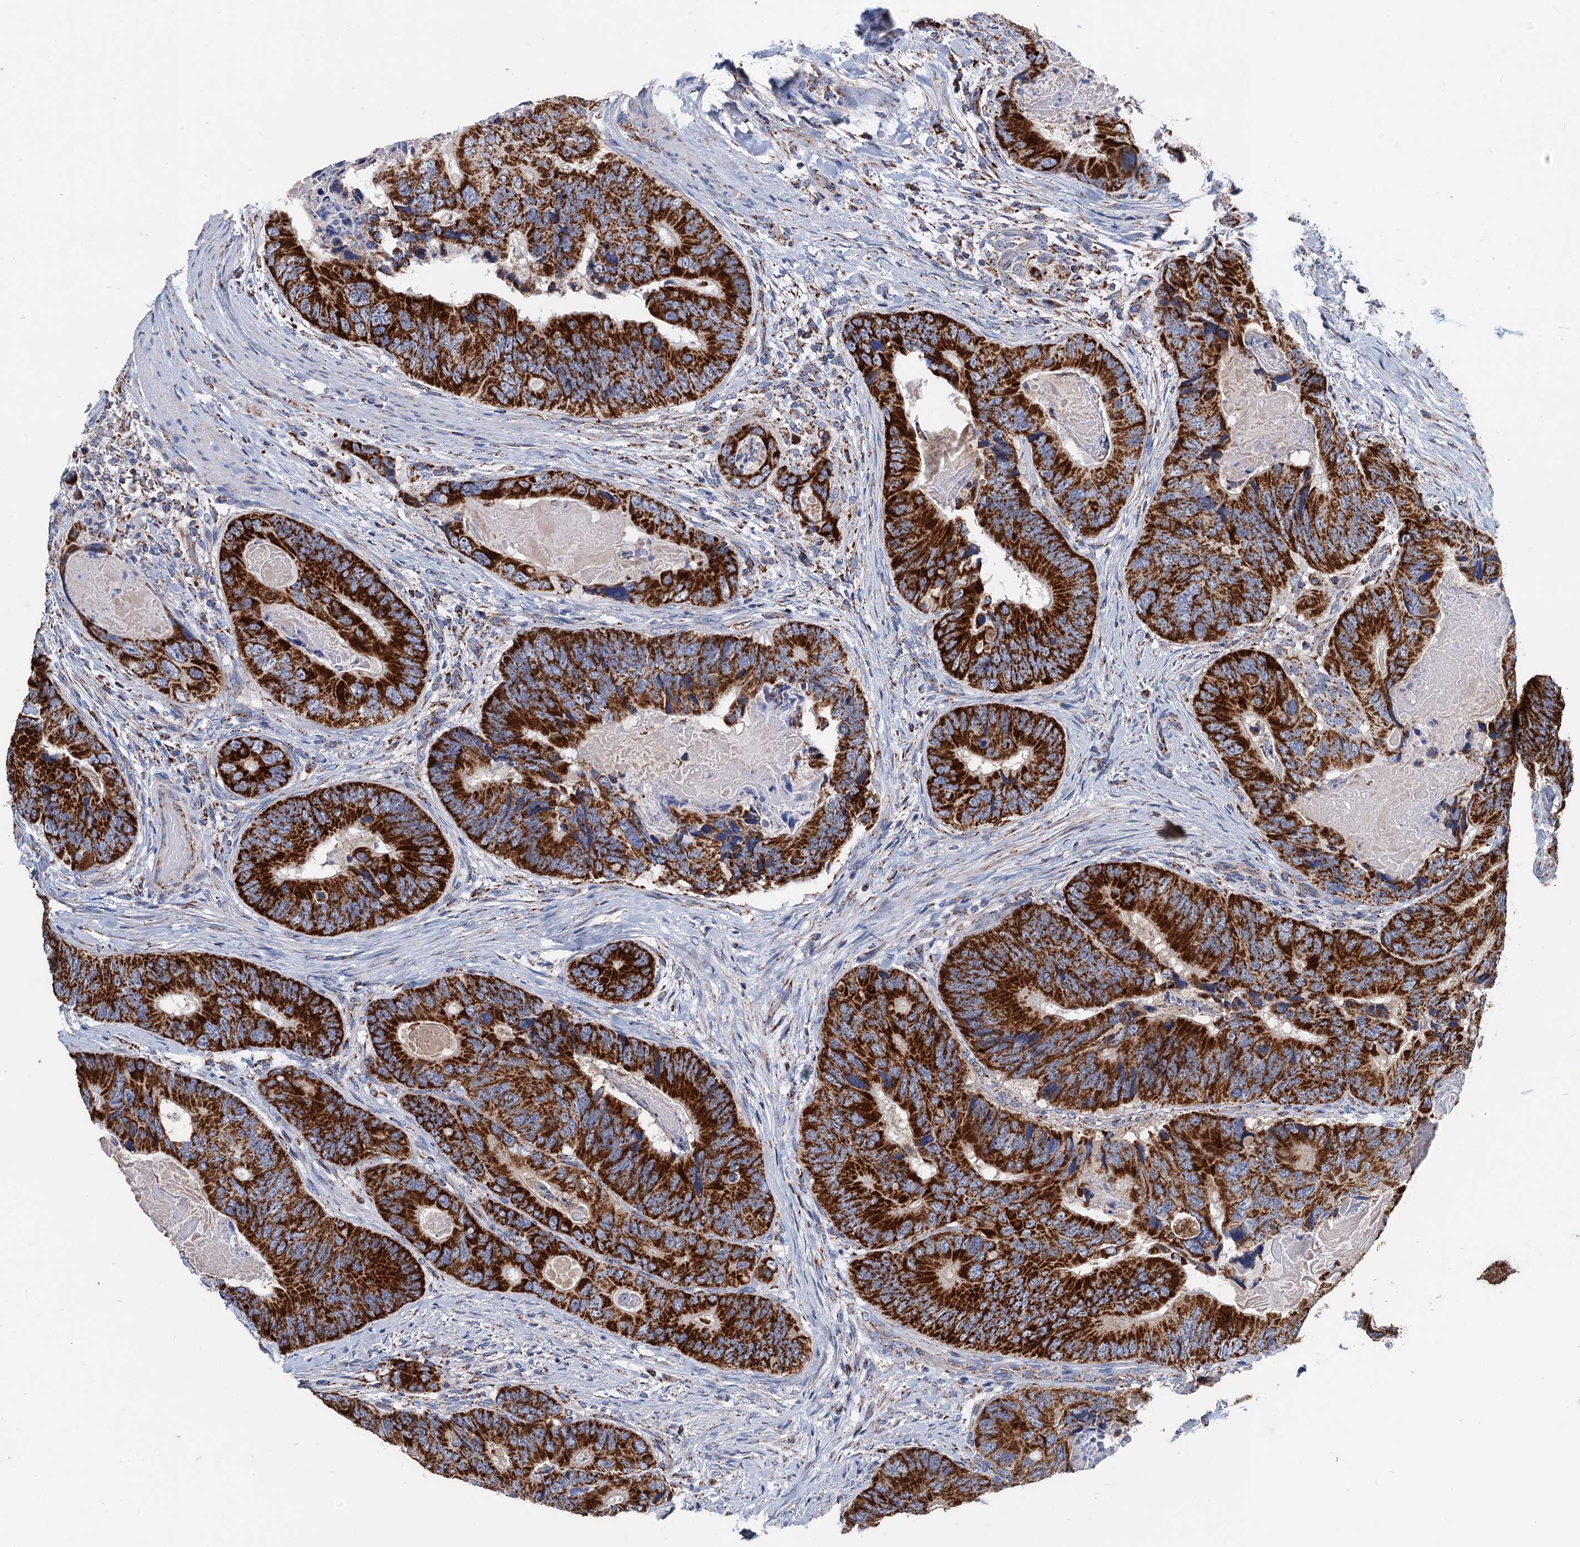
{"staining": {"intensity": "strong", "quantity": ">75%", "location": "cytoplasmic/membranous"}, "tissue": "colorectal cancer", "cell_type": "Tumor cells", "image_type": "cancer", "snomed": [{"axis": "morphology", "description": "Adenocarcinoma, NOS"}, {"axis": "topography", "description": "Colon"}], "caption": "A brown stain shows strong cytoplasmic/membranous staining of a protein in colorectal cancer tumor cells.", "gene": "IVD", "patient": {"sex": "male", "age": 84}}